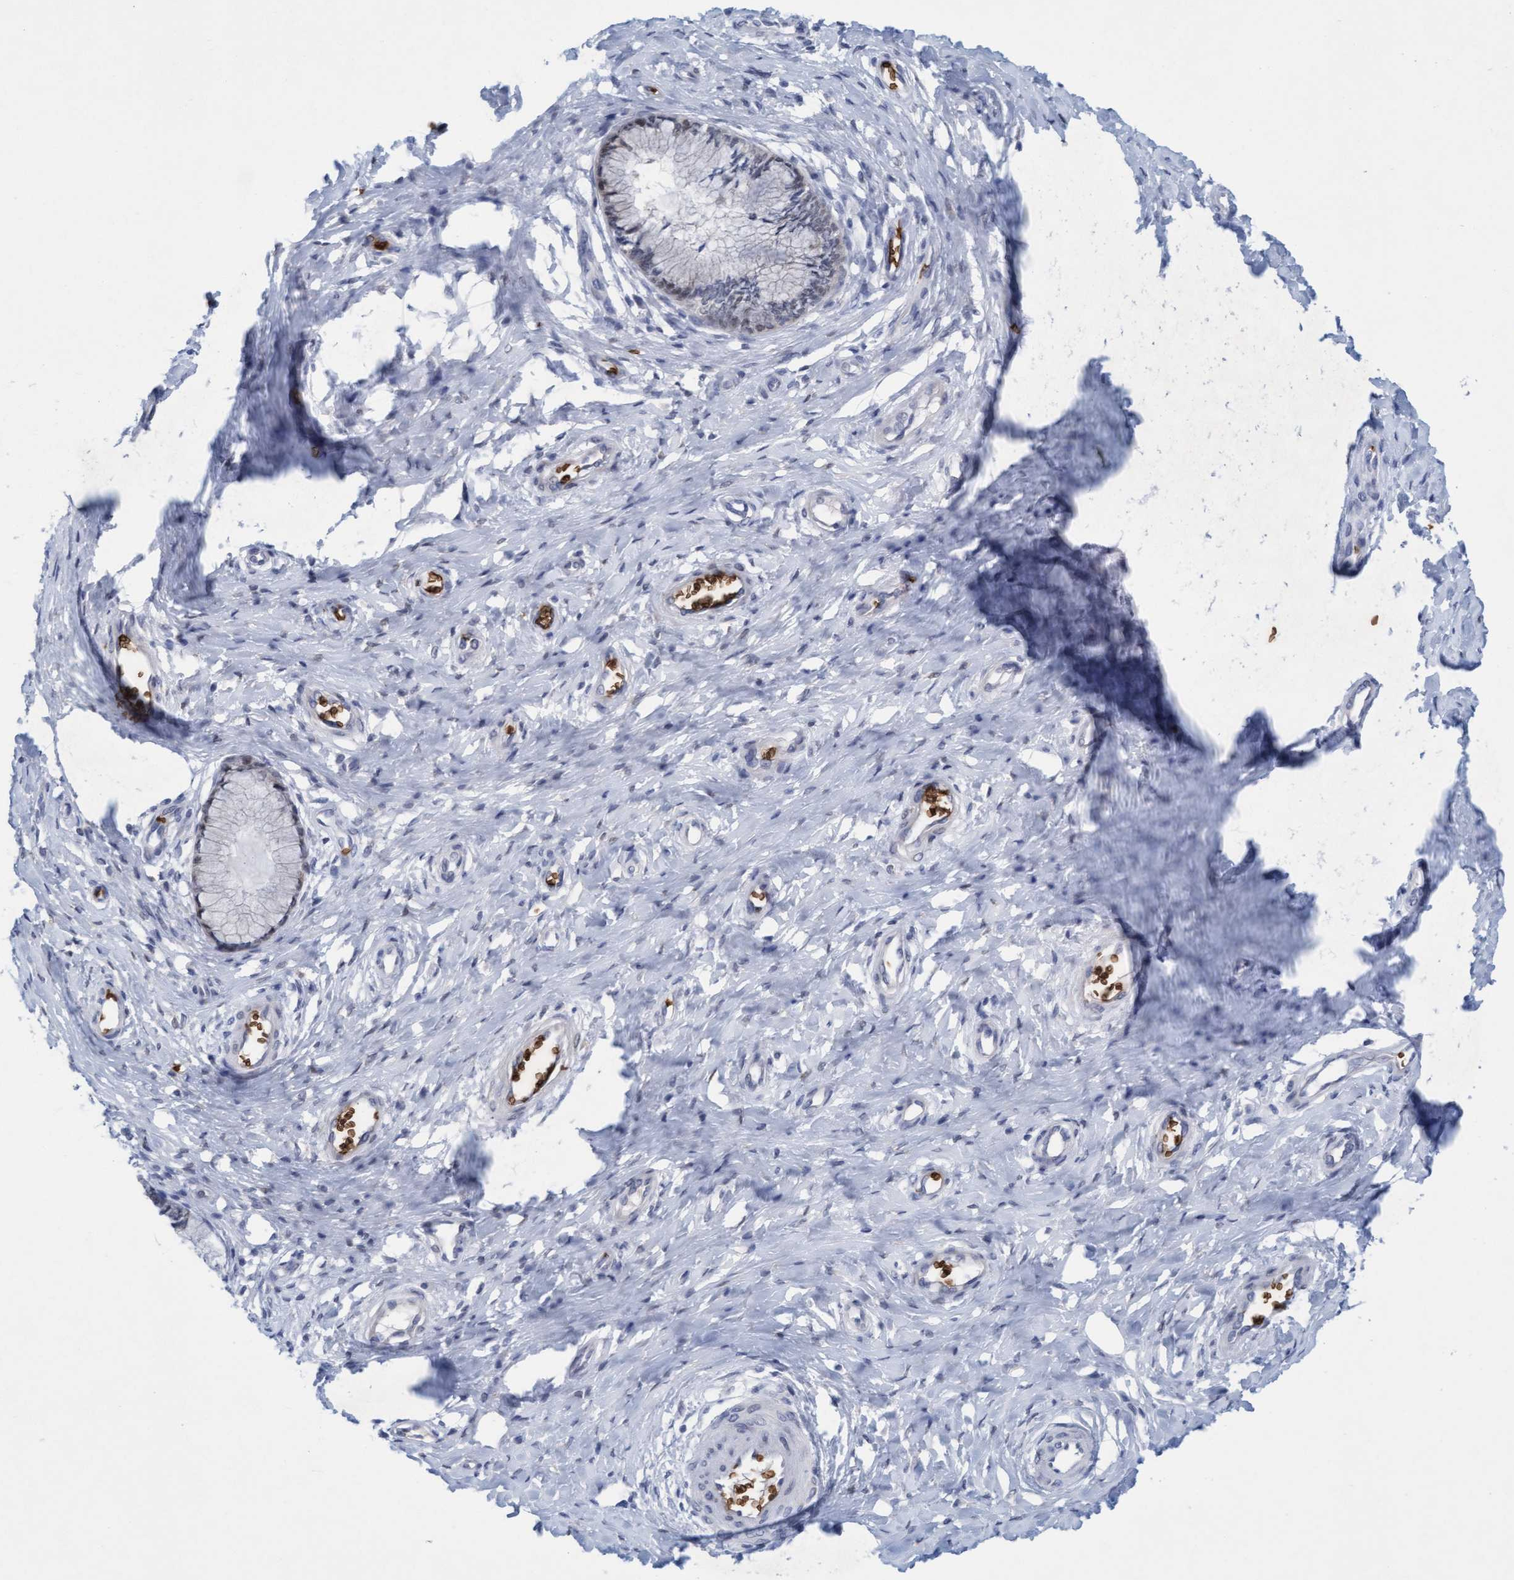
{"staining": {"intensity": "negative", "quantity": "none", "location": "none"}, "tissue": "cervix", "cell_type": "Glandular cells", "image_type": "normal", "snomed": [{"axis": "morphology", "description": "Normal tissue, NOS"}, {"axis": "topography", "description": "Cervix"}], "caption": "Glandular cells are negative for protein expression in unremarkable human cervix. Nuclei are stained in blue.", "gene": "SPEM2", "patient": {"sex": "female", "age": 55}}